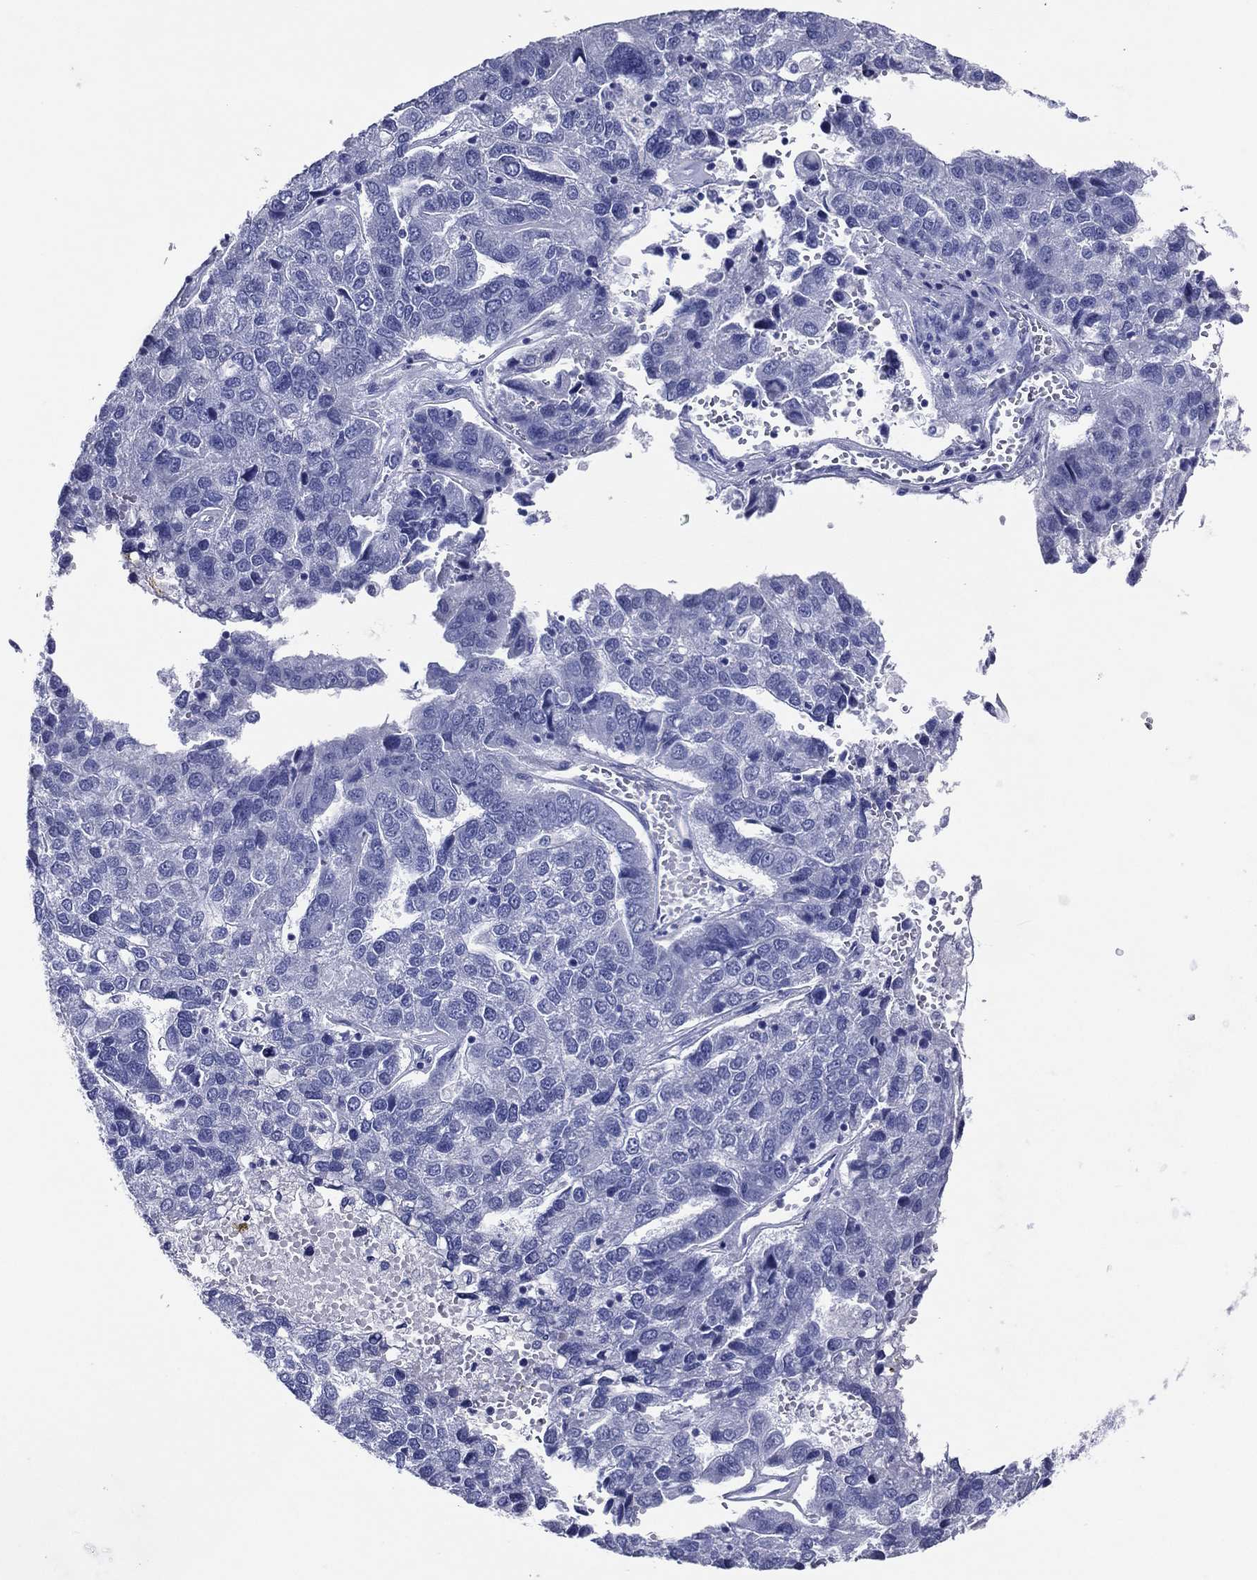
{"staining": {"intensity": "negative", "quantity": "none", "location": "none"}, "tissue": "pancreatic cancer", "cell_type": "Tumor cells", "image_type": "cancer", "snomed": [{"axis": "morphology", "description": "Adenocarcinoma, NOS"}, {"axis": "topography", "description": "Pancreas"}], "caption": "Immunohistochemical staining of human pancreatic cancer (adenocarcinoma) demonstrates no significant staining in tumor cells. (DAB IHC visualized using brightfield microscopy, high magnification).", "gene": "TFAP2A", "patient": {"sex": "female", "age": 61}}